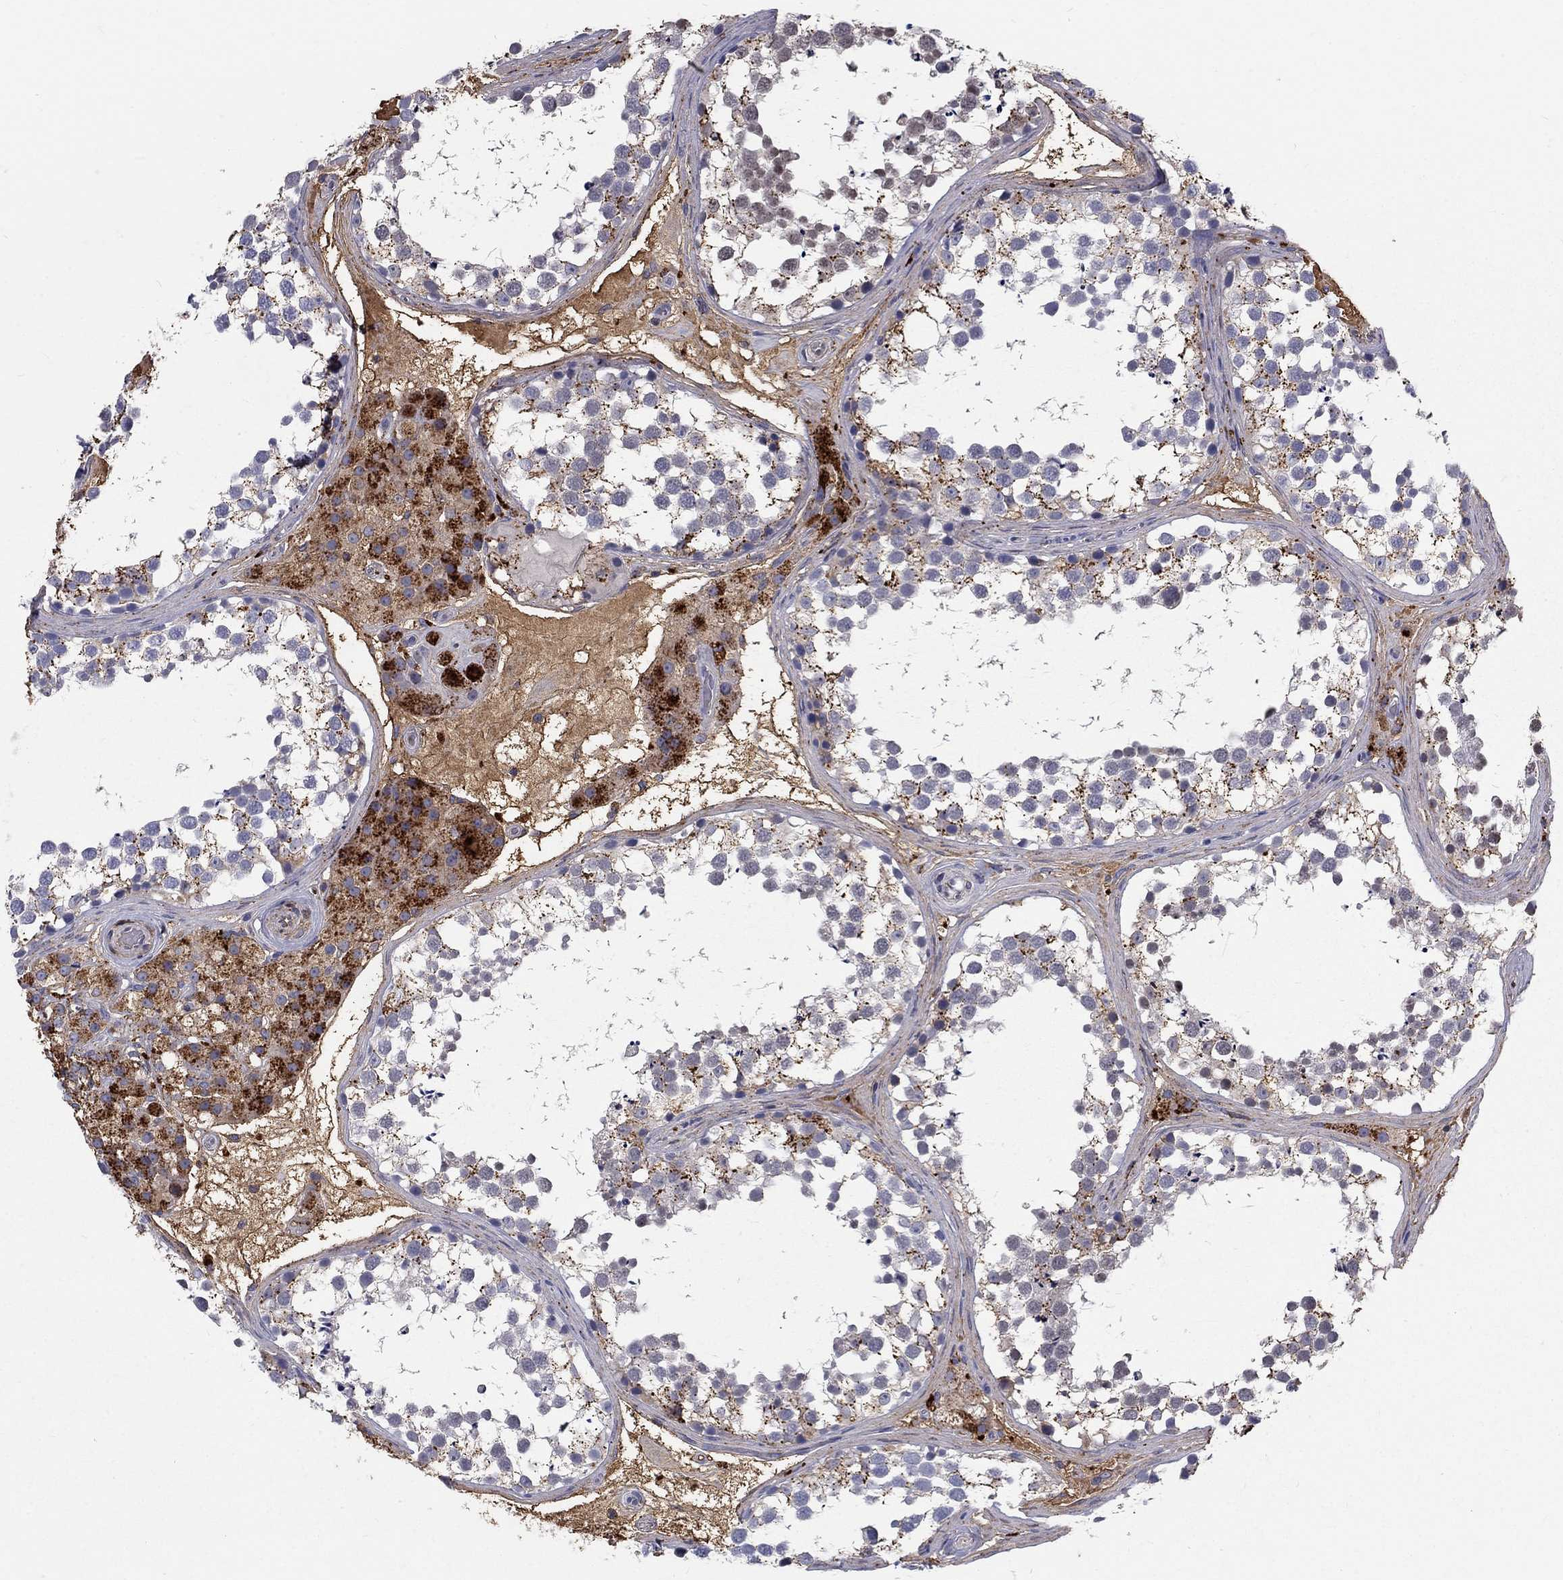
{"staining": {"intensity": "moderate", "quantity": "25%-75%", "location": "cytoplasmic/membranous,nuclear"}, "tissue": "testis", "cell_type": "Cells in seminiferous ducts", "image_type": "normal", "snomed": [{"axis": "morphology", "description": "Normal tissue, NOS"}, {"axis": "morphology", "description": "Seminoma, NOS"}, {"axis": "topography", "description": "Testis"}], "caption": "The photomicrograph exhibits a brown stain indicating the presence of a protein in the cytoplasmic/membranous,nuclear of cells in seminiferous ducts in testis.", "gene": "EPDR1", "patient": {"sex": "male", "age": 65}}